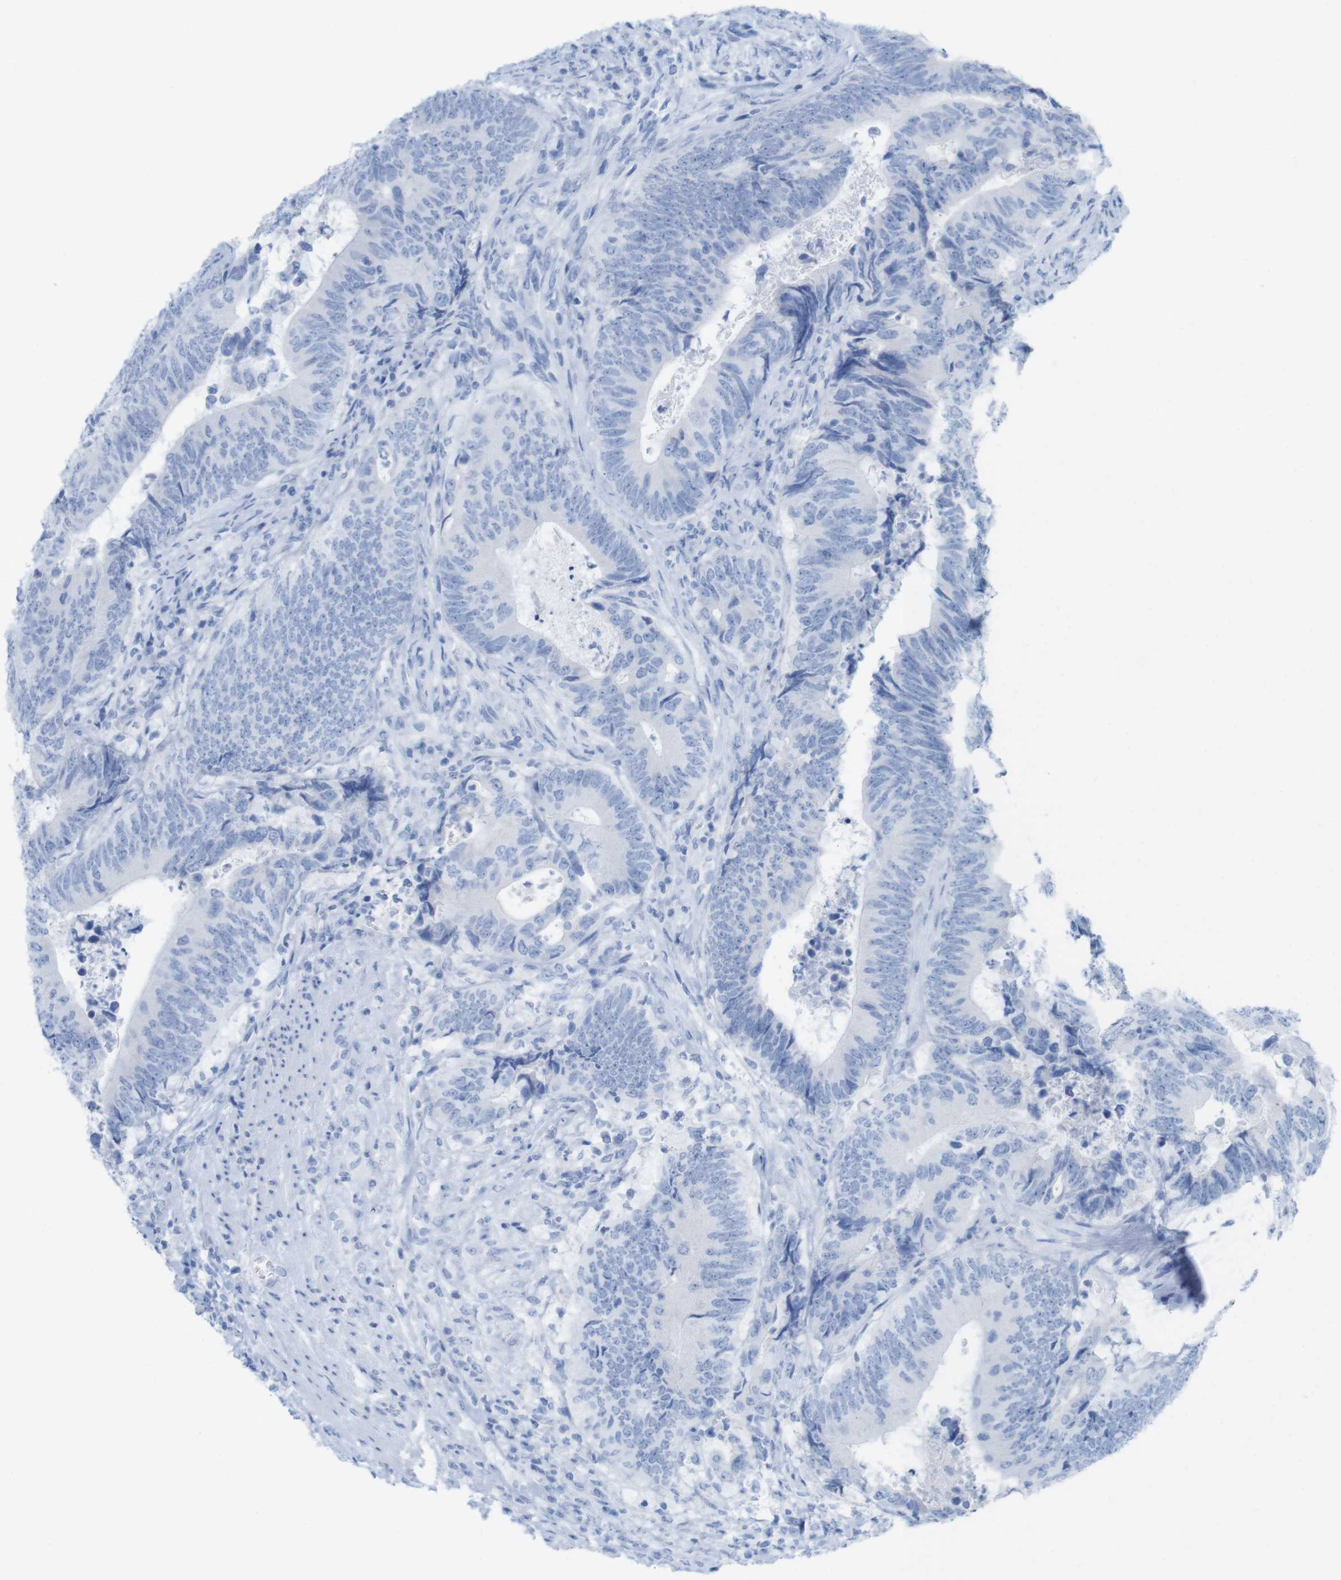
{"staining": {"intensity": "negative", "quantity": "none", "location": "none"}, "tissue": "colorectal cancer", "cell_type": "Tumor cells", "image_type": "cancer", "snomed": [{"axis": "morphology", "description": "Normal tissue, NOS"}, {"axis": "morphology", "description": "Adenocarcinoma, NOS"}, {"axis": "topography", "description": "Colon"}], "caption": "Tumor cells show no significant protein expression in colorectal cancer.", "gene": "MYH7", "patient": {"sex": "male", "age": 56}}